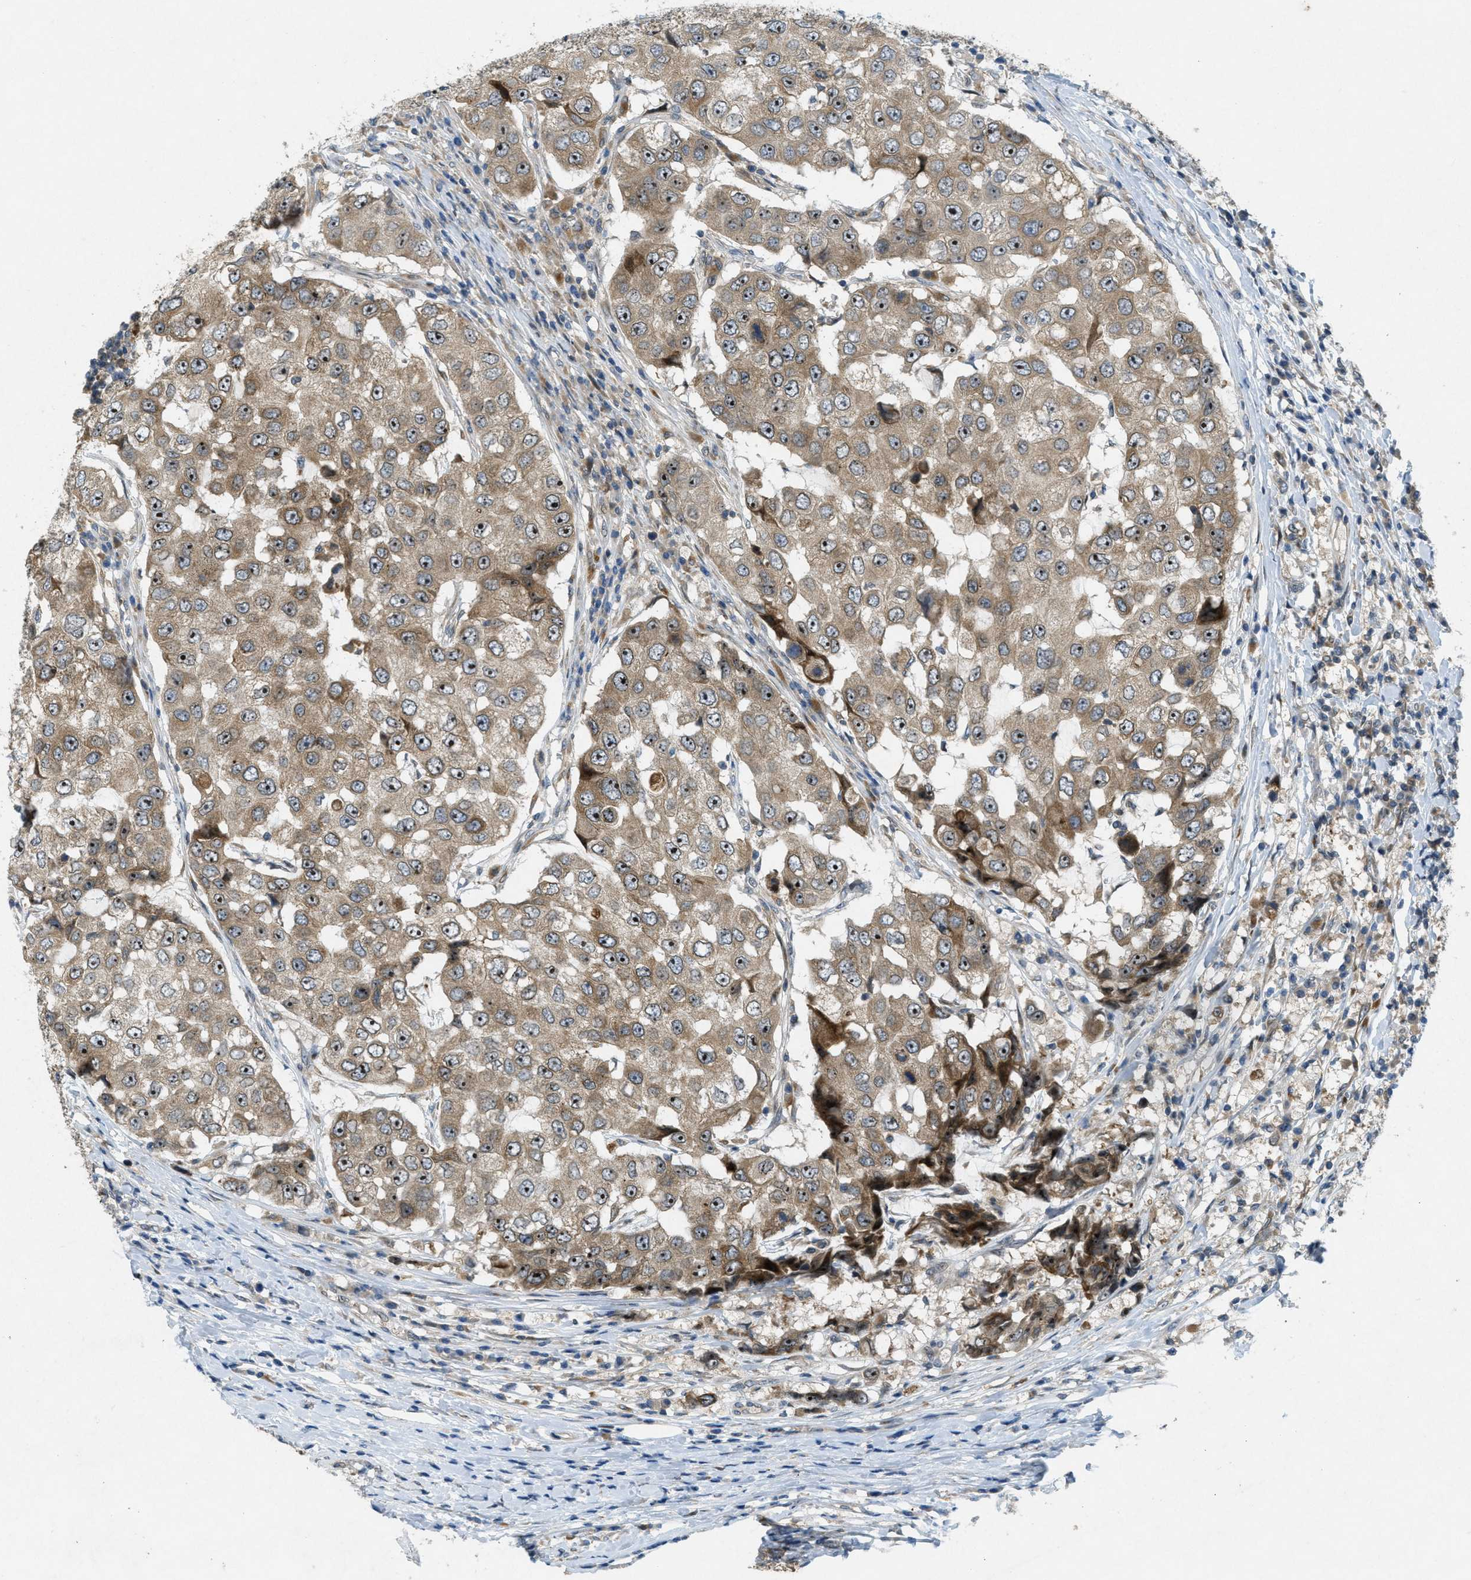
{"staining": {"intensity": "weak", "quantity": ">75%", "location": "cytoplasmic/membranous,nuclear"}, "tissue": "breast cancer", "cell_type": "Tumor cells", "image_type": "cancer", "snomed": [{"axis": "morphology", "description": "Duct carcinoma"}, {"axis": "topography", "description": "Breast"}], "caption": "Immunohistochemical staining of breast cancer demonstrates low levels of weak cytoplasmic/membranous and nuclear expression in about >75% of tumor cells. (IHC, brightfield microscopy, high magnification).", "gene": "SIGMAR1", "patient": {"sex": "female", "age": 27}}